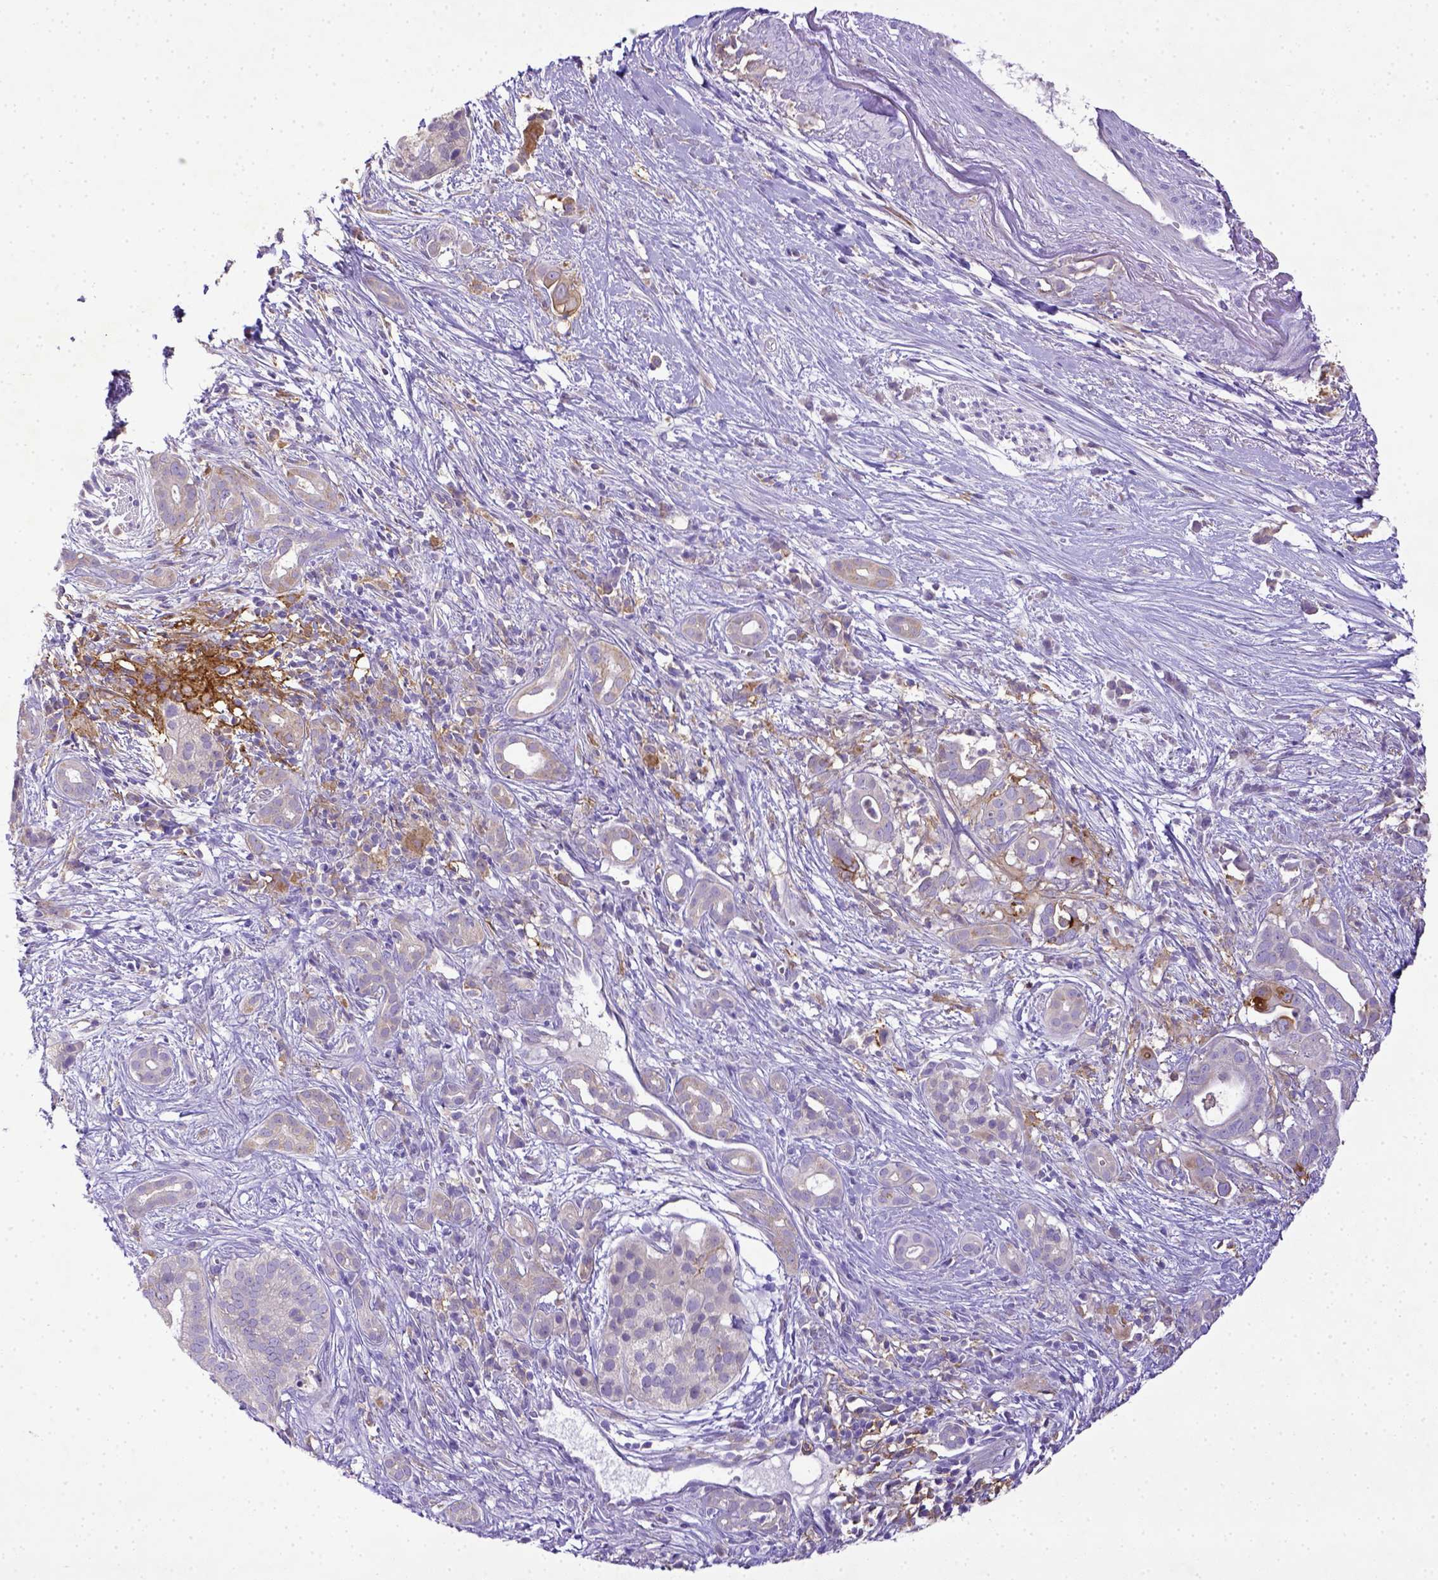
{"staining": {"intensity": "negative", "quantity": "none", "location": "none"}, "tissue": "pancreatic cancer", "cell_type": "Tumor cells", "image_type": "cancer", "snomed": [{"axis": "morphology", "description": "Adenocarcinoma, NOS"}, {"axis": "topography", "description": "Pancreas"}], "caption": "The image demonstrates no staining of tumor cells in pancreatic adenocarcinoma.", "gene": "CD40", "patient": {"sex": "male", "age": 61}}